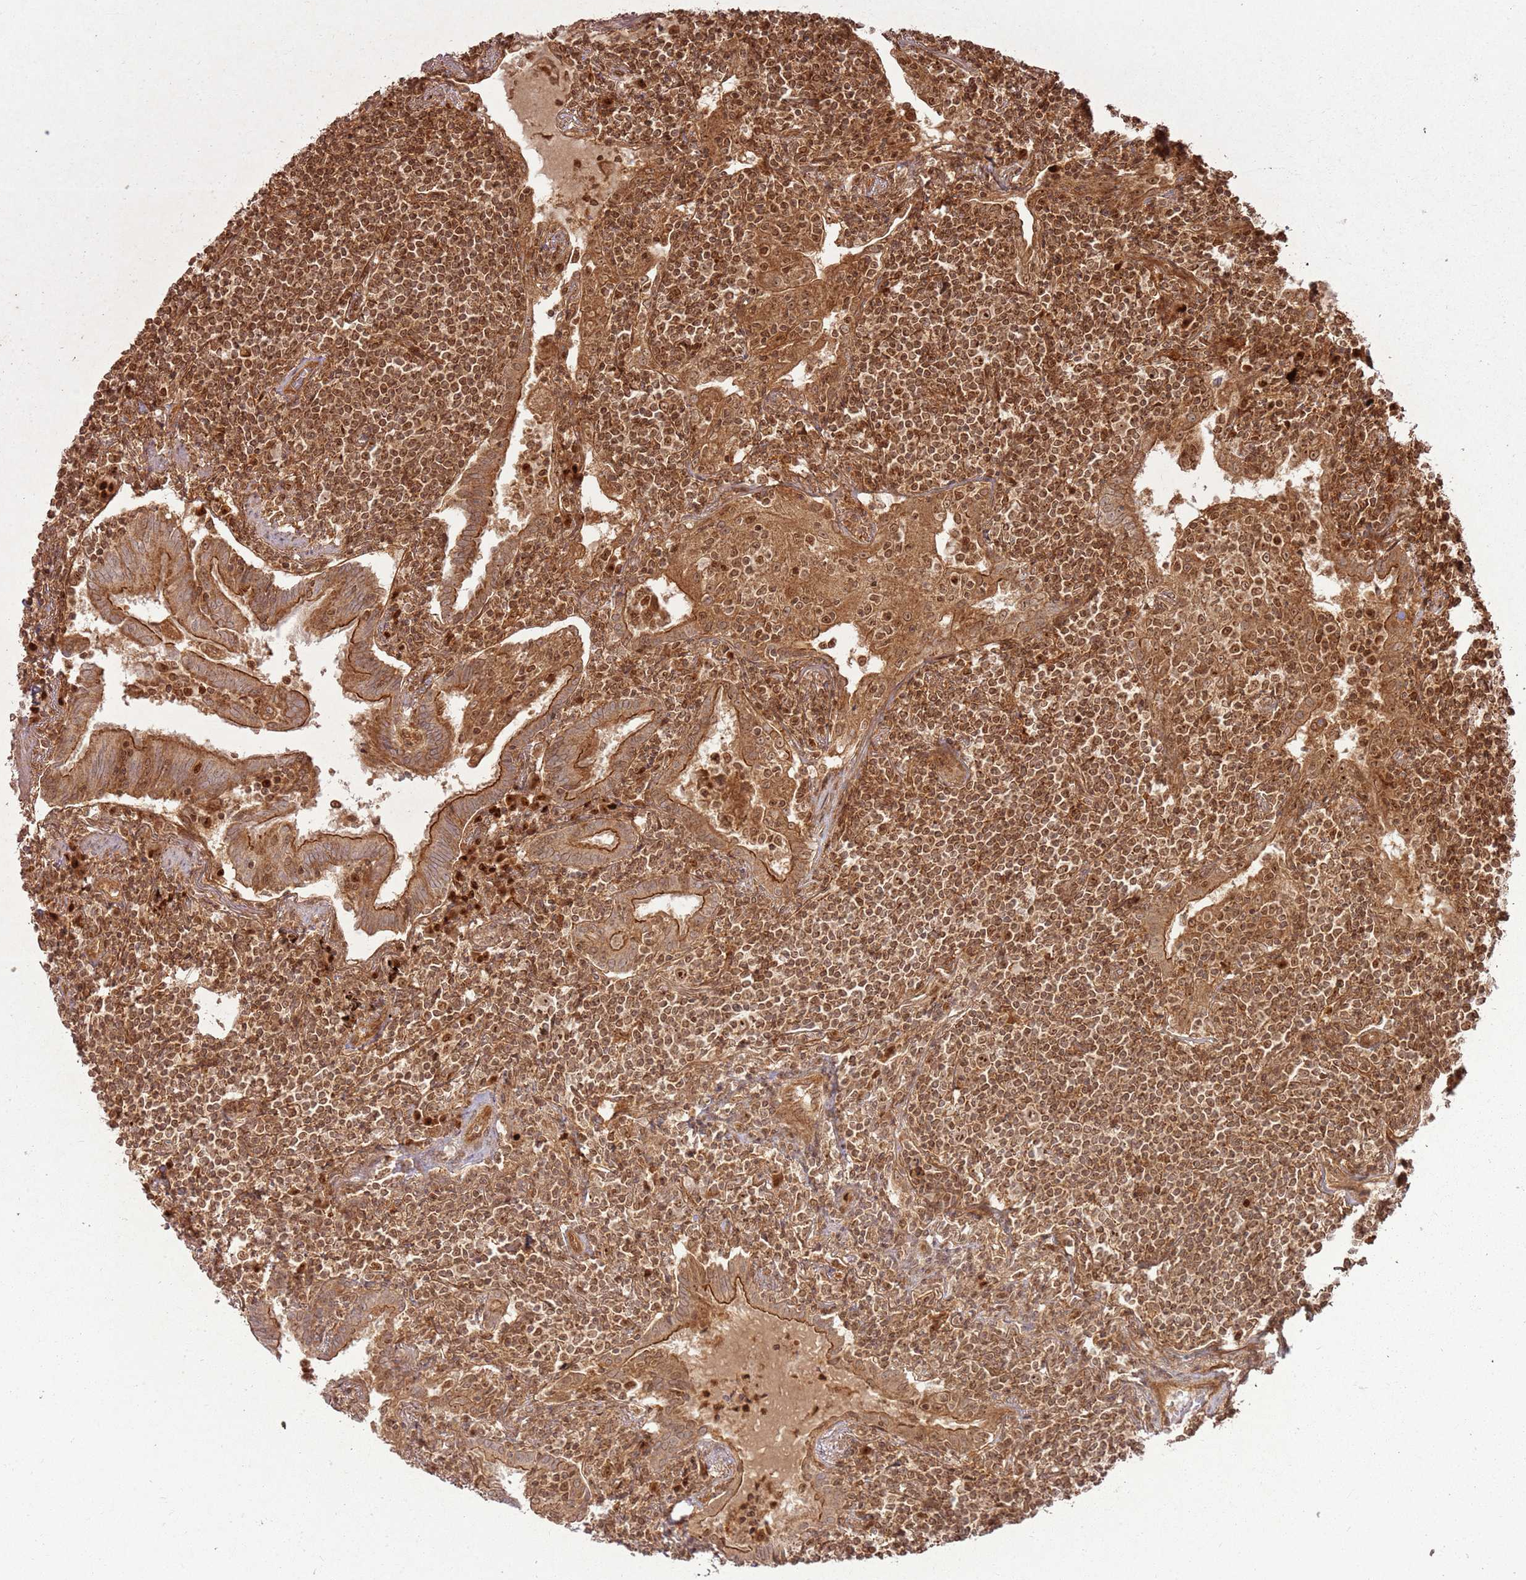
{"staining": {"intensity": "strong", "quantity": ">75%", "location": "cytoplasmic/membranous,nuclear"}, "tissue": "lymphoma", "cell_type": "Tumor cells", "image_type": "cancer", "snomed": [{"axis": "morphology", "description": "Malignant lymphoma, non-Hodgkin's type, Low grade"}, {"axis": "topography", "description": "Lung"}], "caption": "Malignant lymphoma, non-Hodgkin's type (low-grade) stained with a protein marker displays strong staining in tumor cells.", "gene": "TBC1D13", "patient": {"sex": "female", "age": 71}}